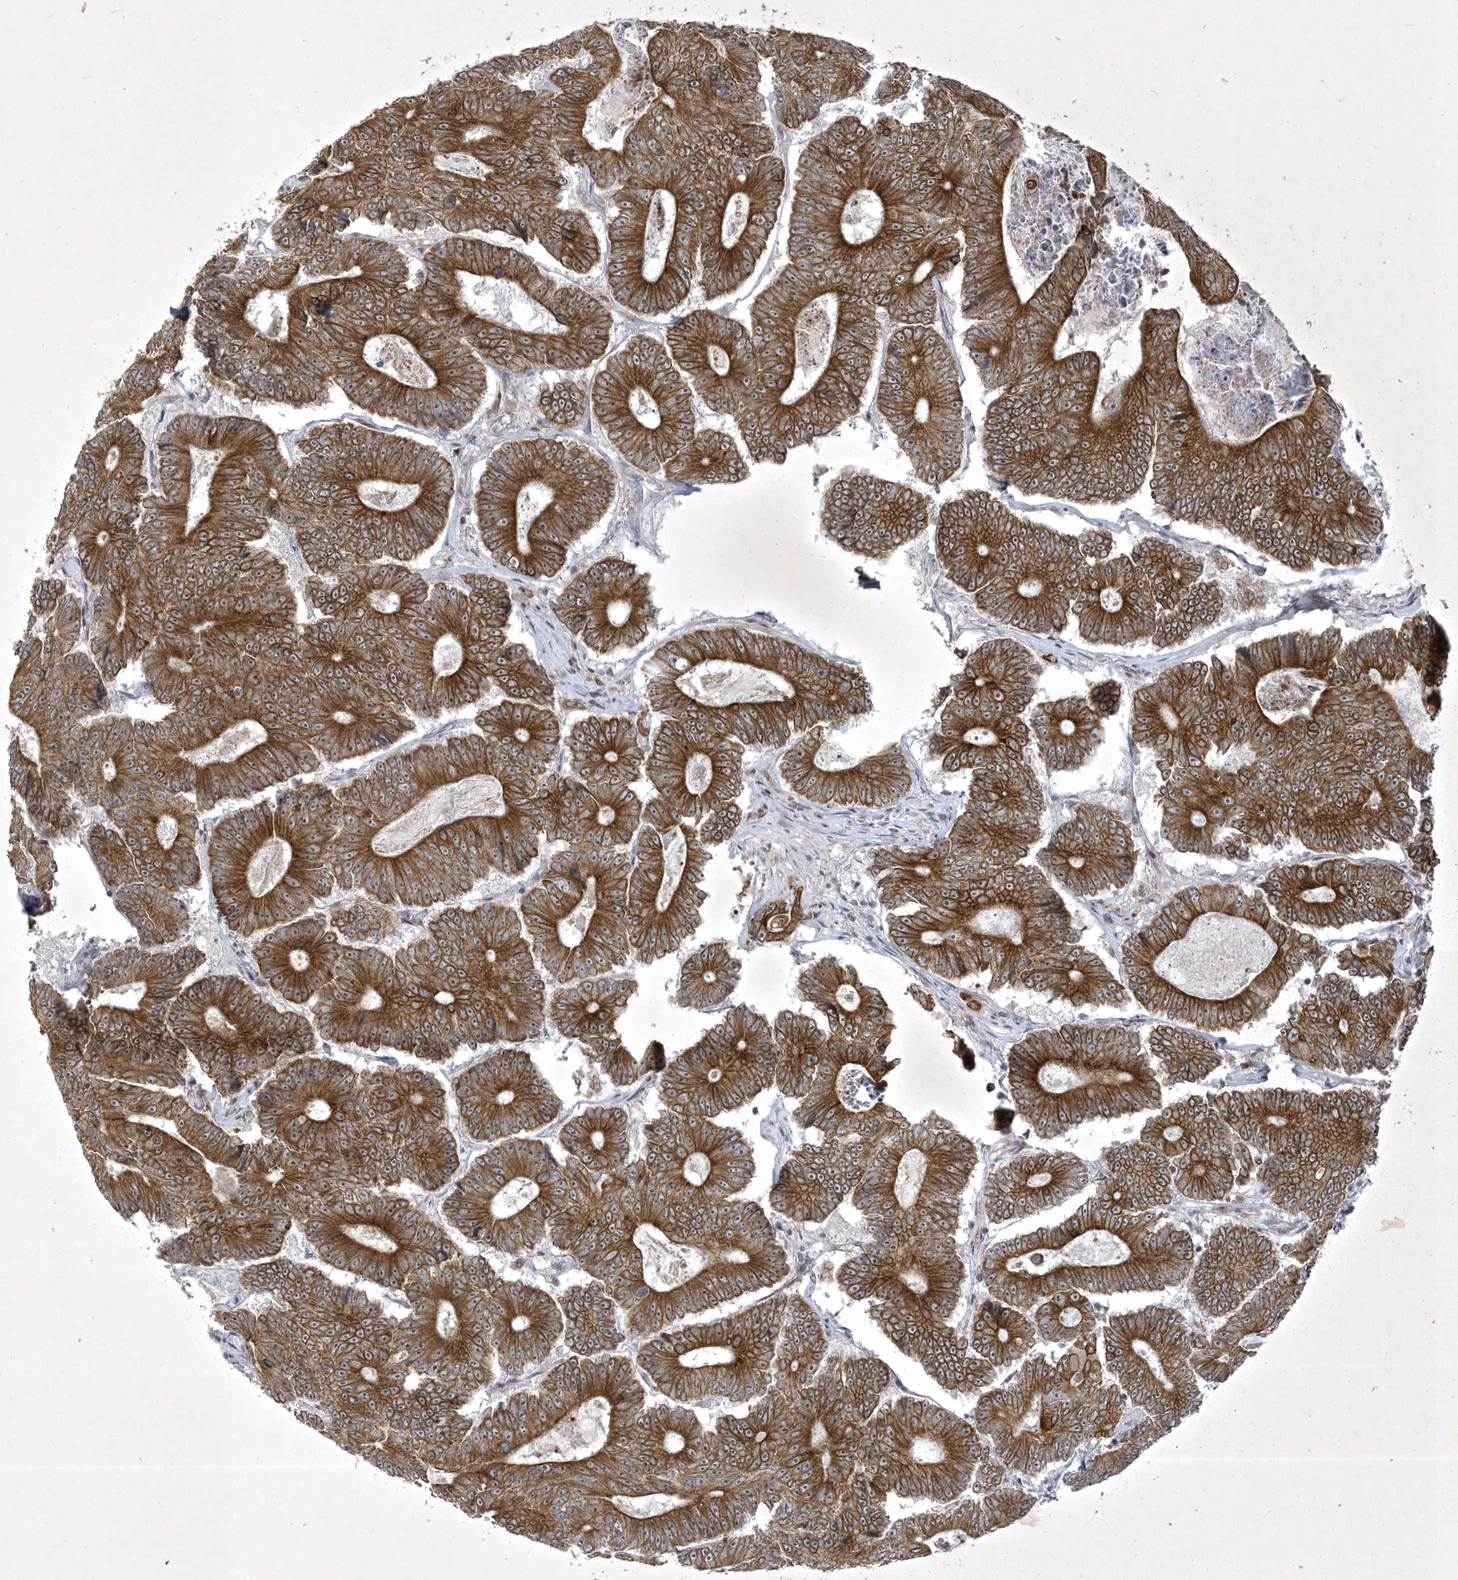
{"staining": {"intensity": "moderate", "quantity": ">75%", "location": "cytoplasmic/membranous"}, "tissue": "colorectal cancer", "cell_type": "Tumor cells", "image_type": "cancer", "snomed": [{"axis": "morphology", "description": "Adenocarcinoma, NOS"}, {"axis": "topography", "description": "Colon"}], "caption": "Colorectal cancer (adenocarcinoma) was stained to show a protein in brown. There is medium levels of moderate cytoplasmic/membranous staining in about >75% of tumor cells. The protein of interest is shown in brown color, while the nuclei are stained blue.", "gene": "ZBTB9", "patient": {"sex": "male", "age": 83}}